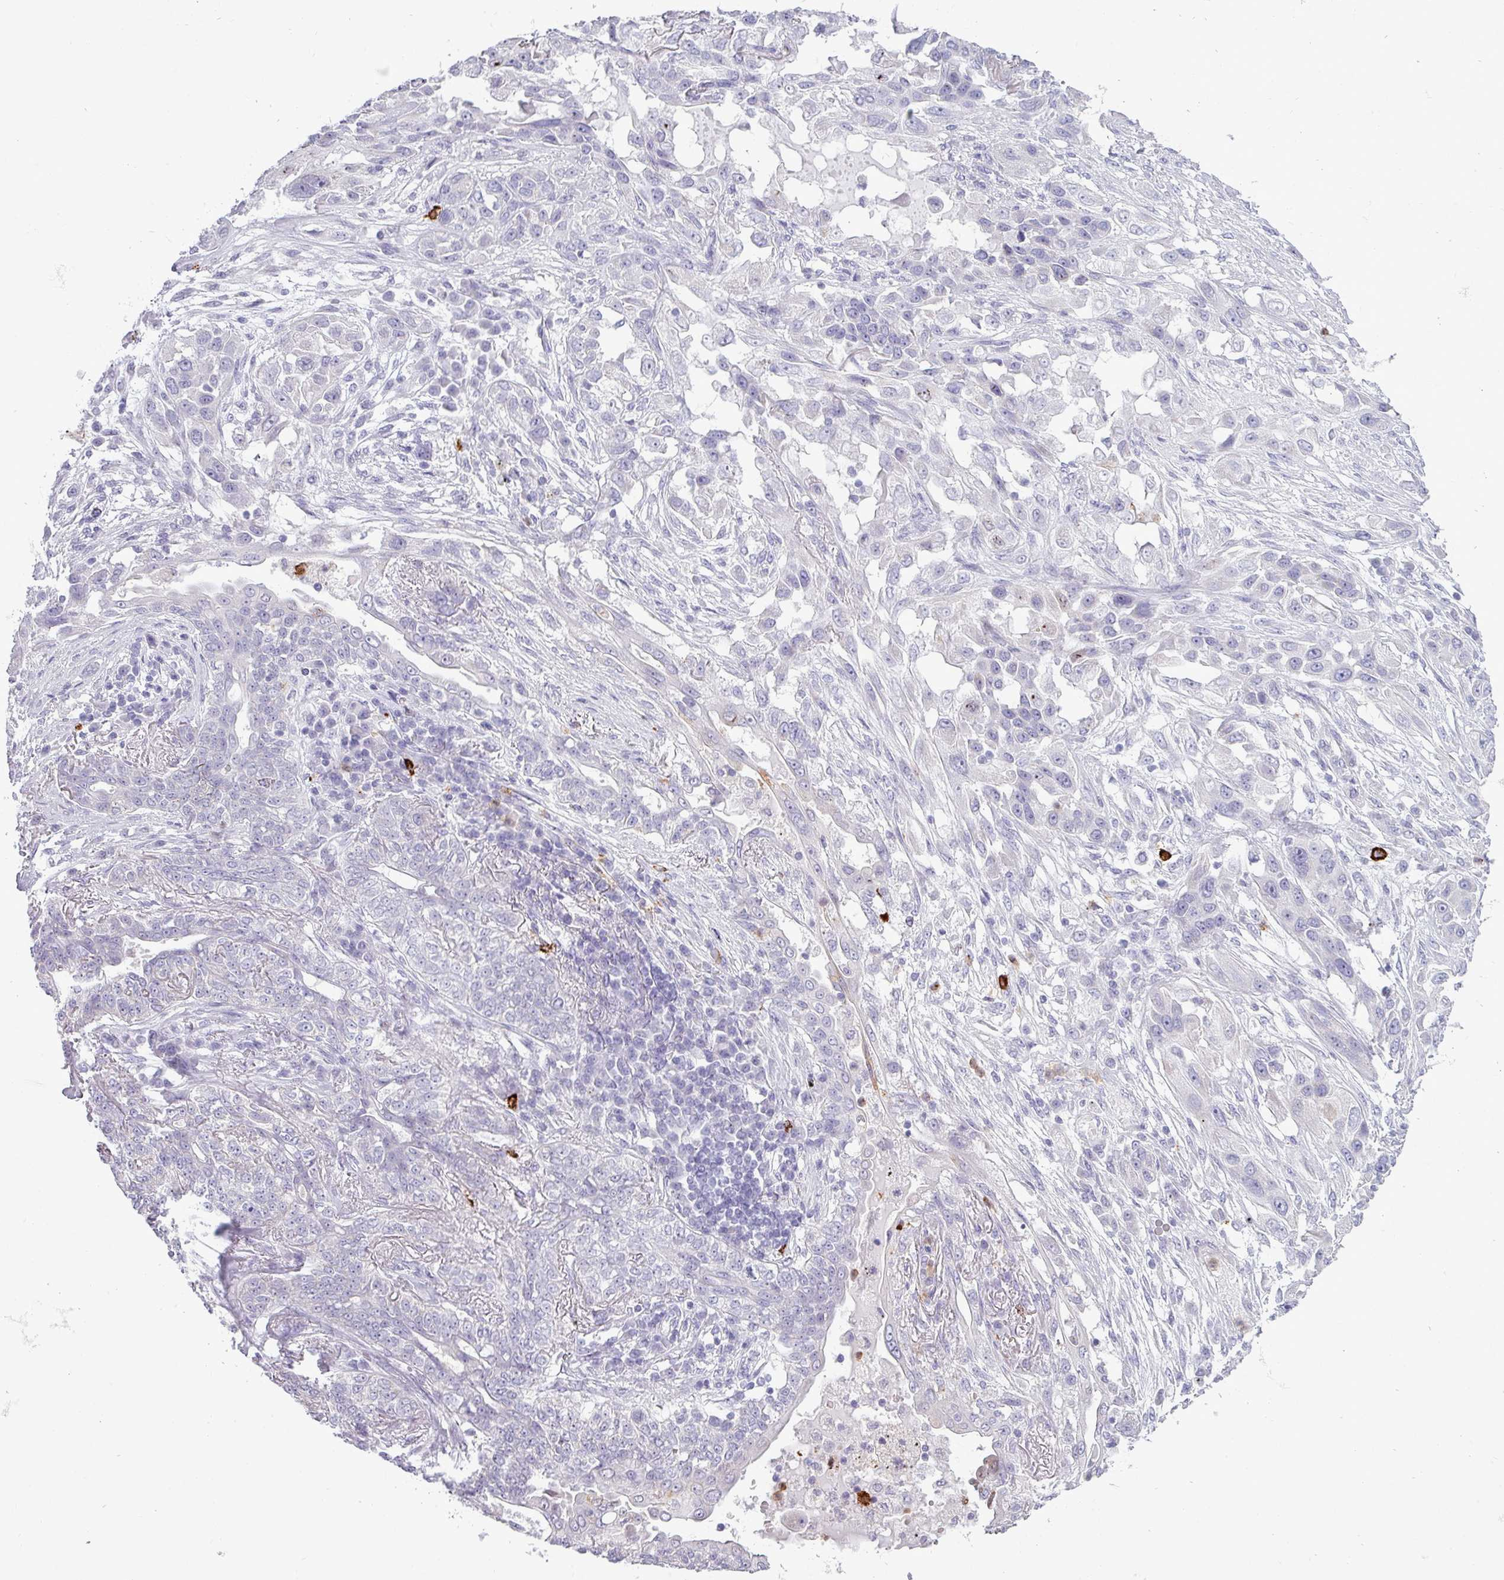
{"staining": {"intensity": "negative", "quantity": "none", "location": "none"}, "tissue": "lung cancer", "cell_type": "Tumor cells", "image_type": "cancer", "snomed": [{"axis": "morphology", "description": "Squamous cell carcinoma, NOS"}, {"axis": "topography", "description": "Lung"}], "caption": "Immunohistochemistry (IHC) of lung cancer displays no expression in tumor cells.", "gene": "TRIM39", "patient": {"sex": "female", "age": 70}}